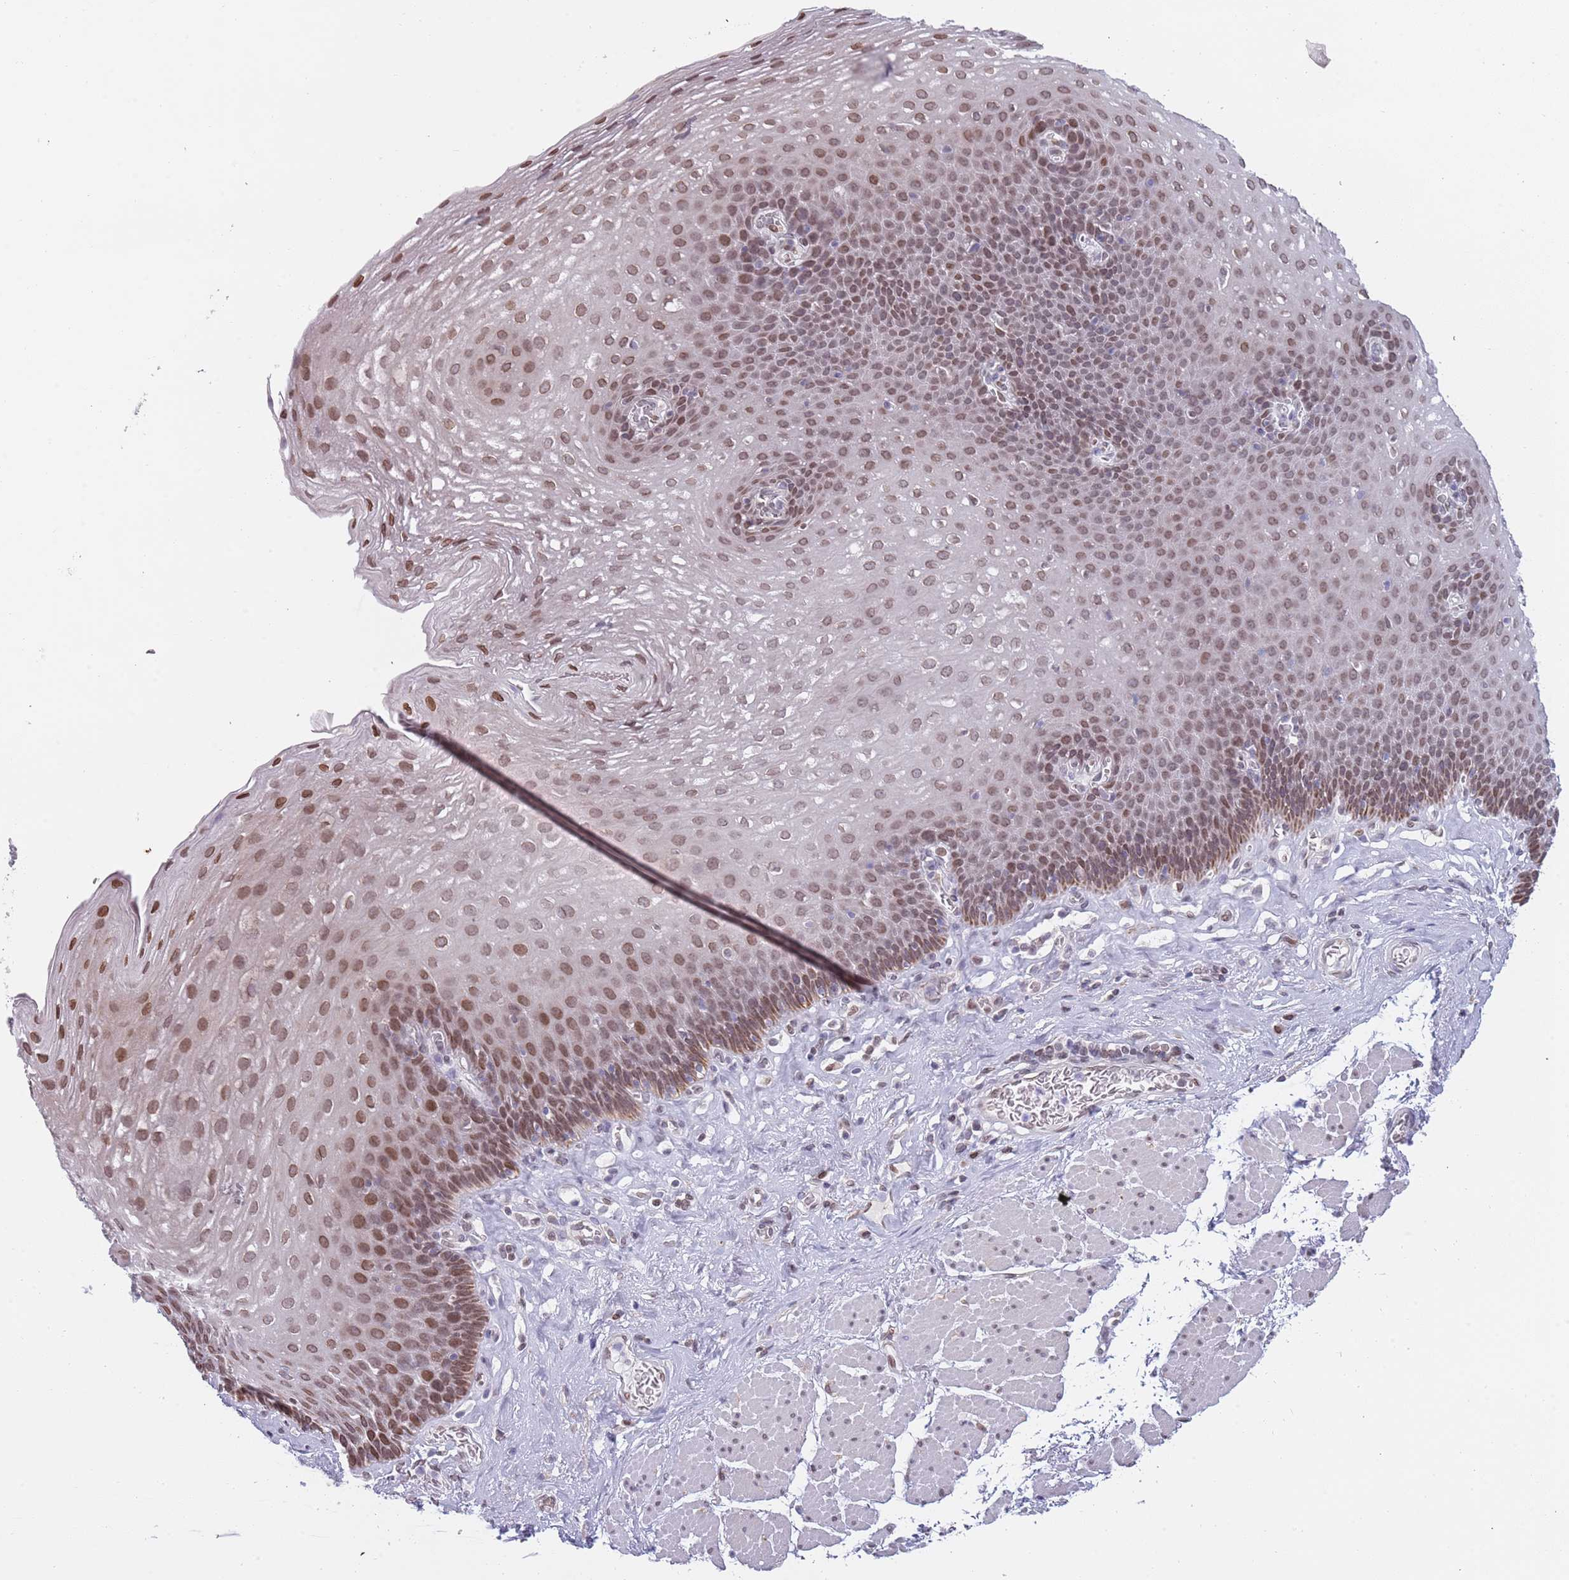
{"staining": {"intensity": "moderate", "quantity": ">75%", "location": "nuclear"}, "tissue": "esophagus", "cell_type": "Squamous epithelial cells", "image_type": "normal", "snomed": [{"axis": "morphology", "description": "Normal tissue, NOS"}, {"axis": "topography", "description": "Esophagus"}], "caption": "Immunohistochemistry image of normal human esophagus stained for a protein (brown), which exhibits medium levels of moderate nuclear expression in about >75% of squamous epithelial cells.", "gene": "KLHDC2", "patient": {"sex": "female", "age": 66}}